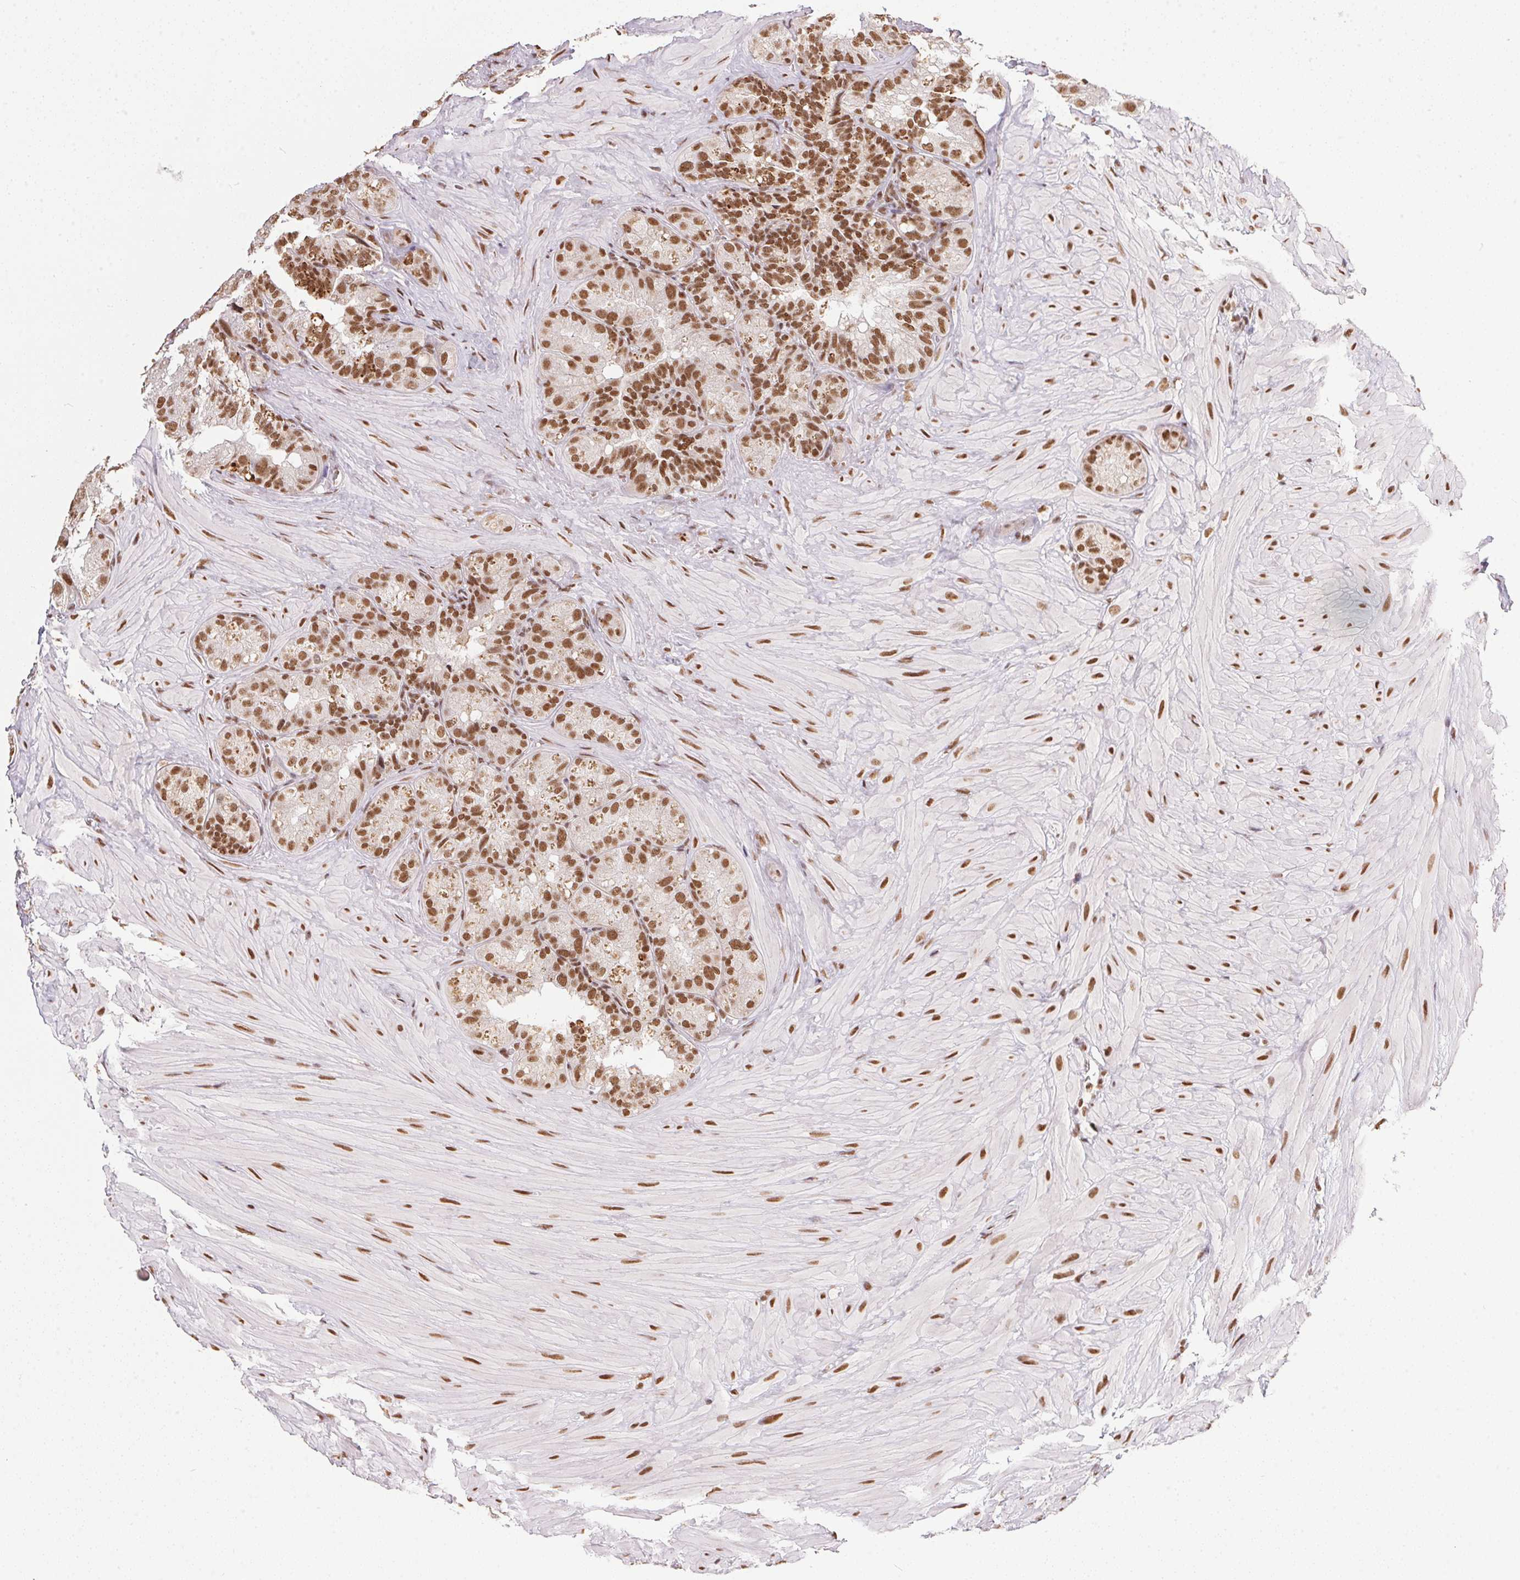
{"staining": {"intensity": "moderate", "quantity": ">75%", "location": "nuclear"}, "tissue": "seminal vesicle", "cell_type": "Glandular cells", "image_type": "normal", "snomed": [{"axis": "morphology", "description": "Normal tissue, NOS"}, {"axis": "topography", "description": "Seminal veicle"}], "caption": "Brown immunohistochemical staining in unremarkable seminal vesicle demonstrates moderate nuclear staining in about >75% of glandular cells. (DAB IHC, brown staining for protein, blue staining for nuclei).", "gene": "NFE2L1", "patient": {"sex": "male", "age": 60}}